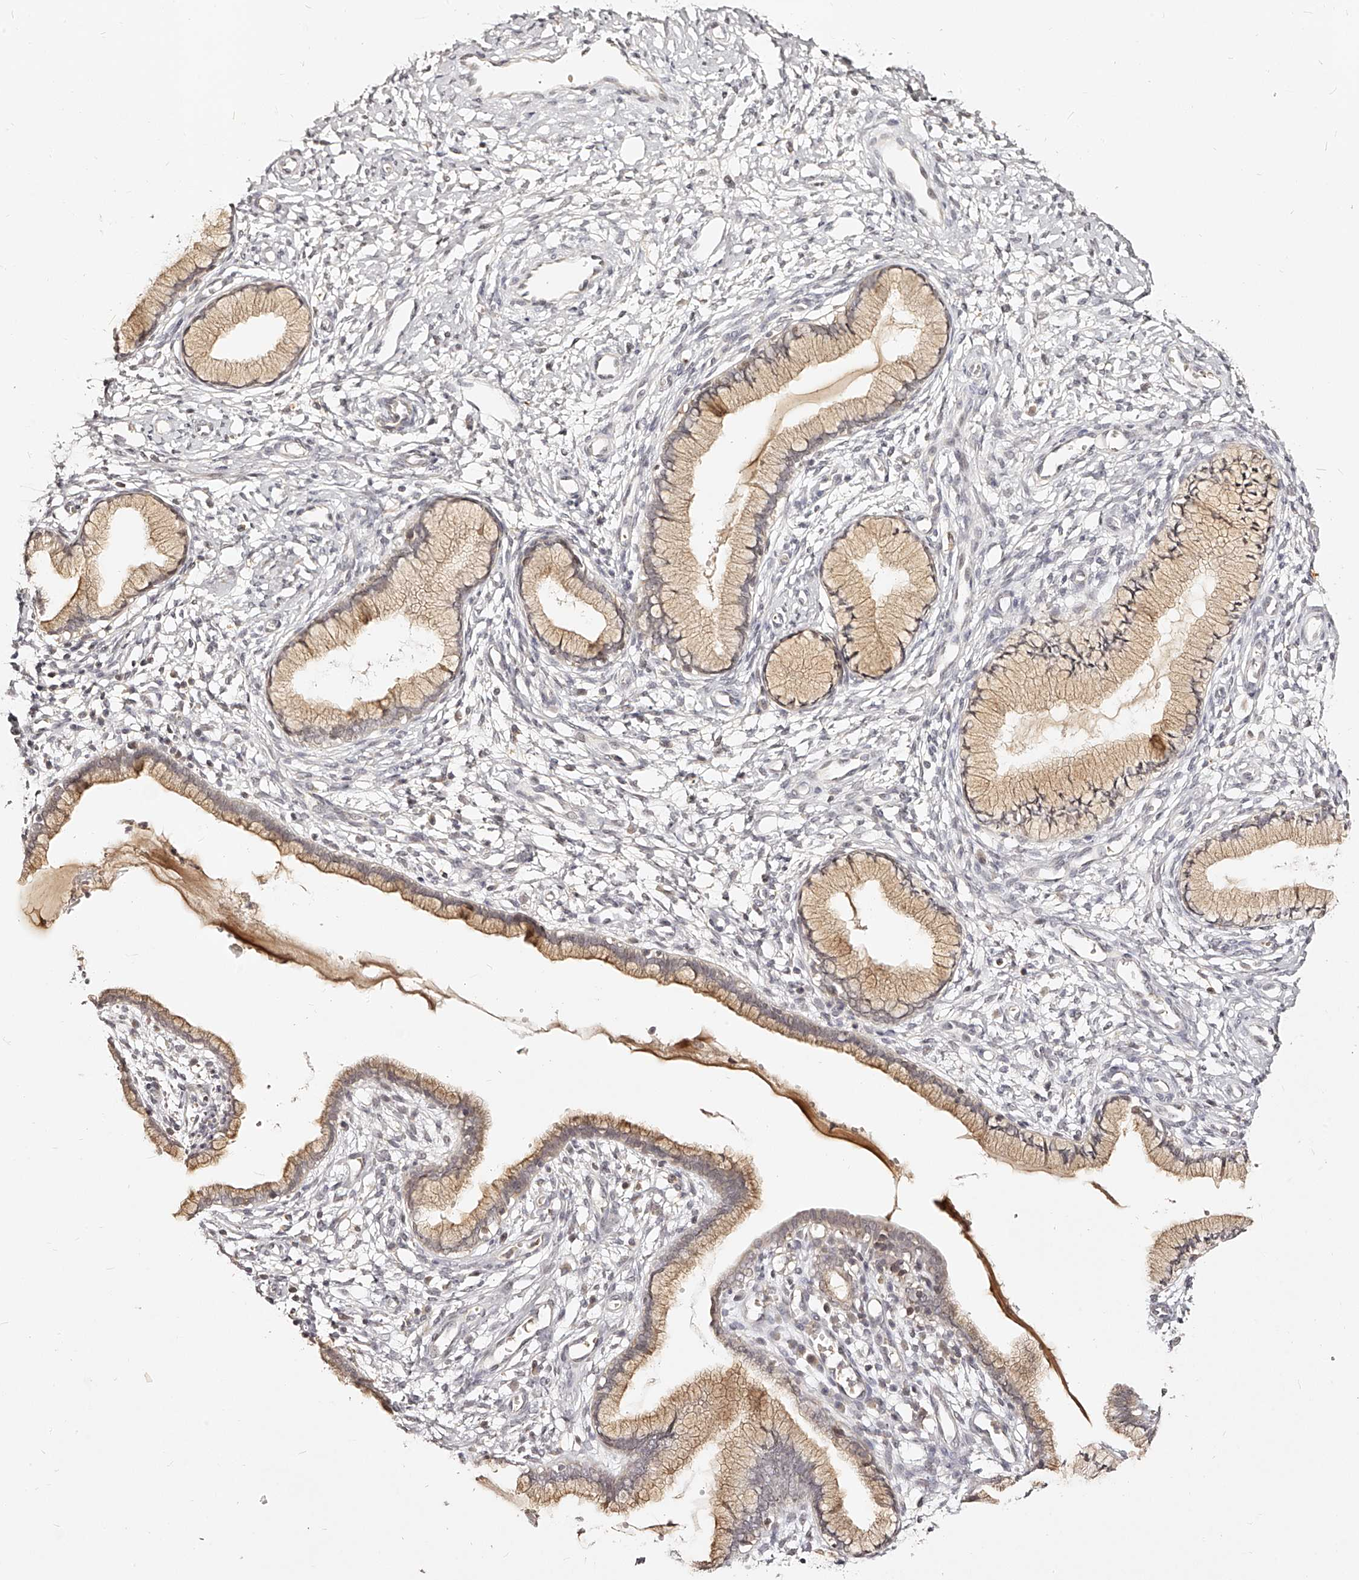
{"staining": {"intensity": "weak", "quantity": ">75%", "location": "cytoplasmic/membranous"}, "tissue": "cervix", "cell_type": "Glandular cells", "image_type": "normal", "snomed": [{"axis": "morphology", "description": "Normal tissue, NOS"}, {"axis": "topography", "description": "Cervix"}], "caption": "The photomicrograph shows a brown stain indicating the presence of a protein in the cytoplasmic/membranous of glandular cells in cervix. (Stains: DAB (3,3'-diaminobenzidine) in brown, nuclei in blue, Microscopy: brightfield microscopy at high magnification).", "gene": "ZNF789", "patient": {"sex": "female", "age": 36}}